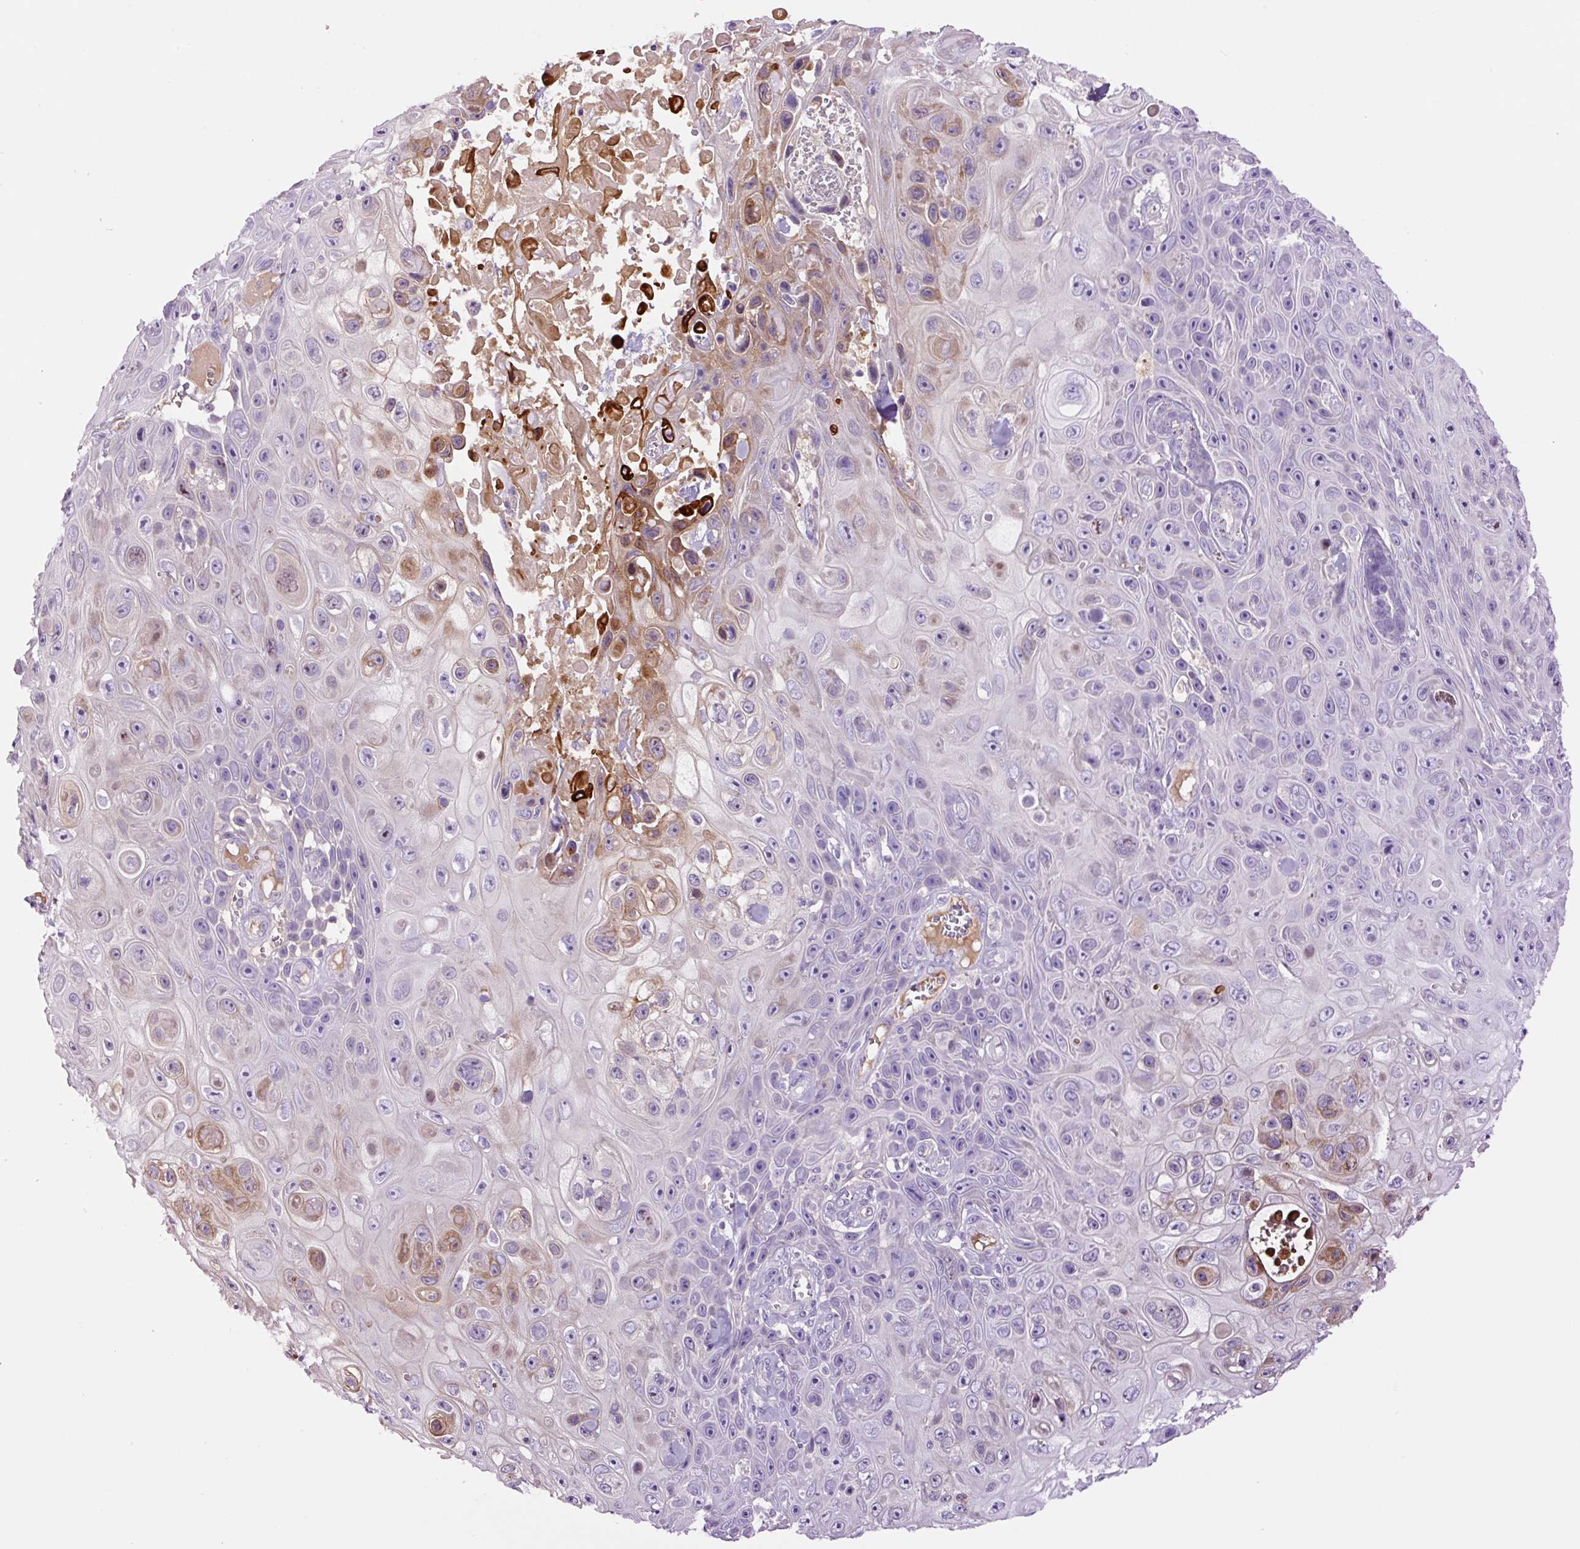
{"staining": {"intensity": "moderate", "quantity": "<25%", "location": "cytoplasmic/membranous"}, "tissue": "skin cancer", "cell_type": "Tumor cells", "image_type": "cancer", "snomed": [{"axis": "morphology", "description": "Squamous cell carcinoma, NOS"}, {"axis": "topography", "description": "Skin"}], "caption": "Skin cancer tissue shows moderate cytoplasmic/membranous positivity in approximately <25% of tumor cells, visualized by immunohistochemistry. (DAB IHC, brown staining for protein, blue staining for nuclei).", "gene": "DPPA4", "patient": {"sex": "male", "age": 82}}